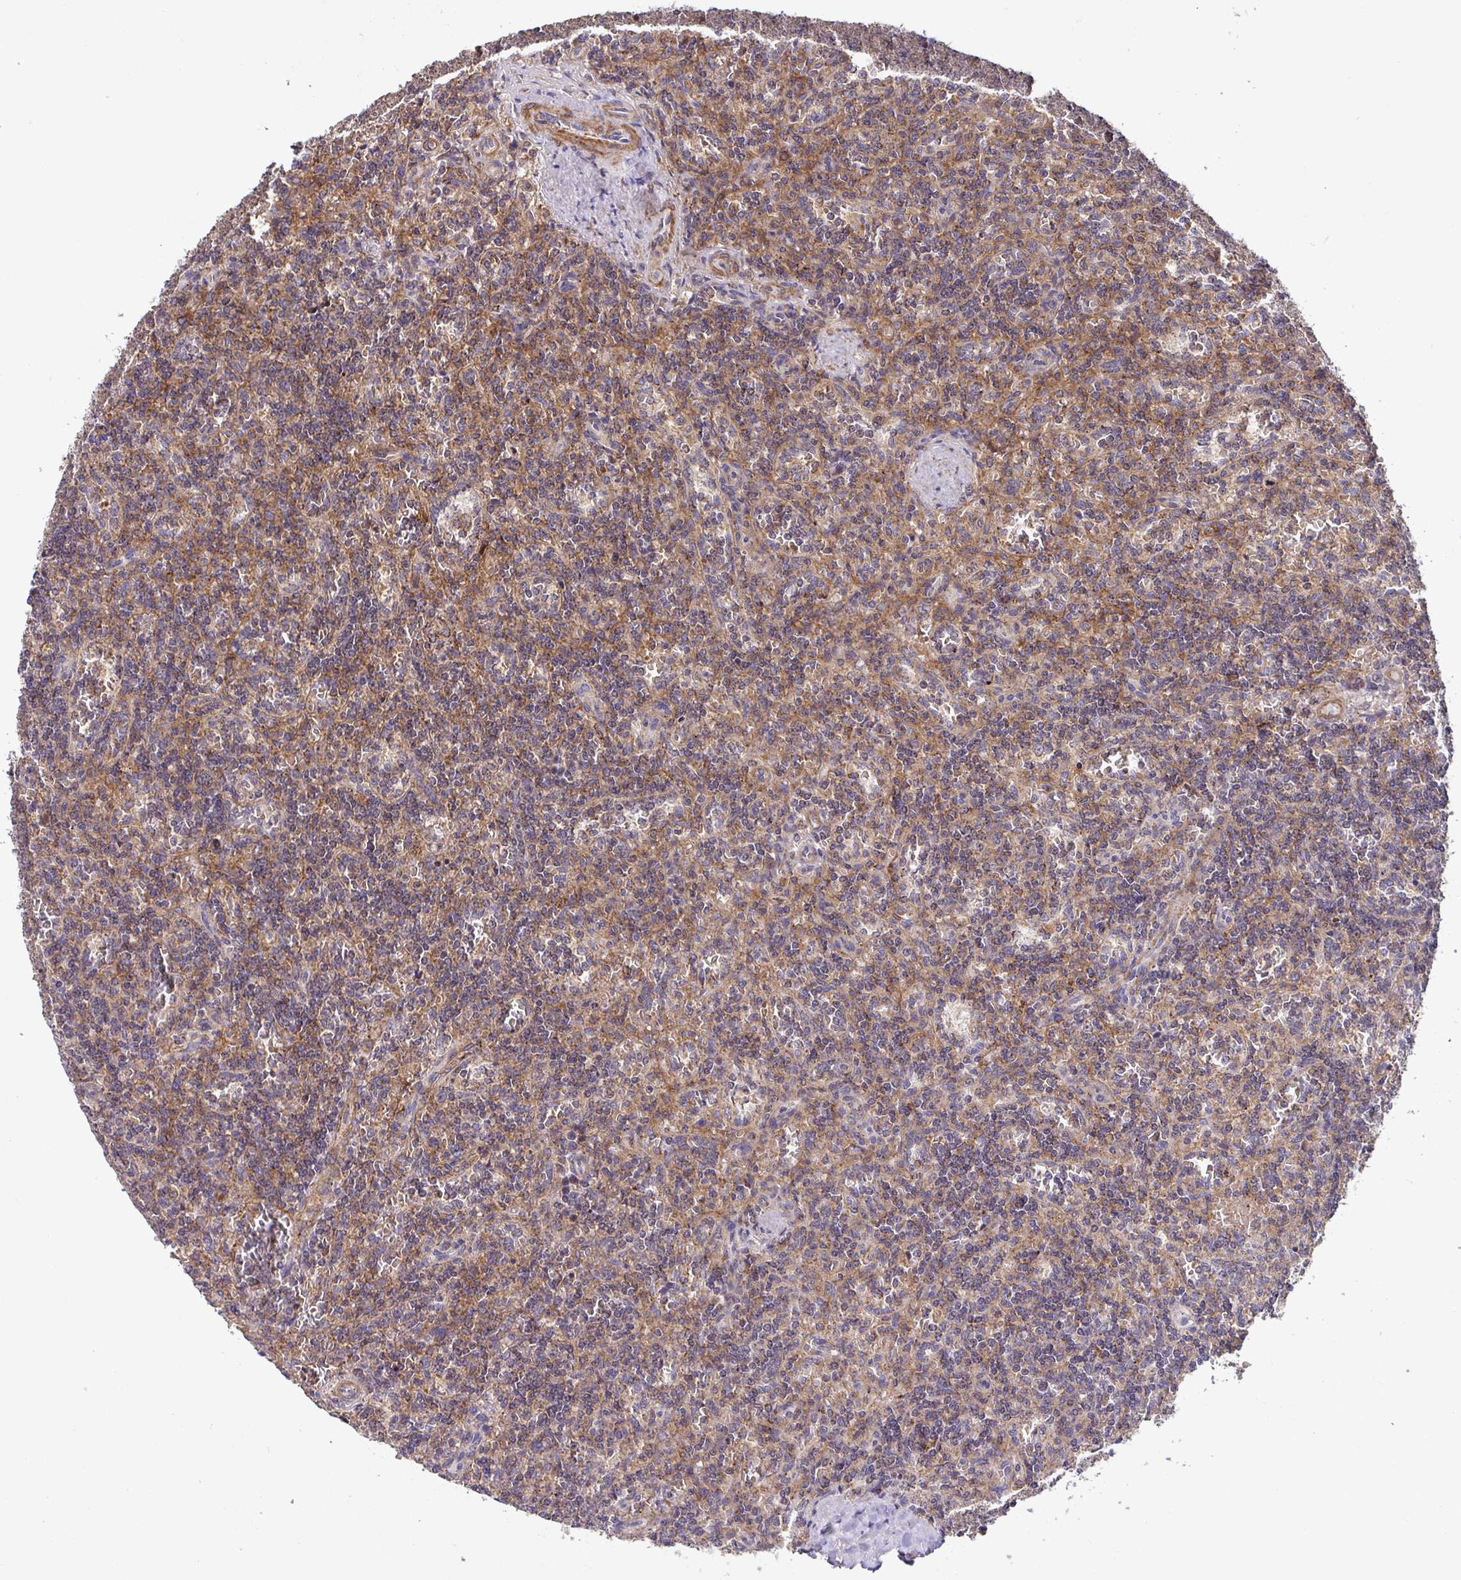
{"staining": {"intensity": "weak", "quantity": "25%-75%", "location": "cytoplasmic/membranous"}, "tissue": "lymphoma", "cell_type": "Tumor cells", "image_type": "cancer", "snomed": [{"axis": "morphology", "description": "Malignant lymphoma, non-Hodgkin's type, Low grade"}, {"axis": "topography", "description": "Spleen"}], "caption": "Immunohistochemistry image of neoplastic tissue: low-grade malignant lymphoma, non-Hodgkin's type stained using immunohistochemistry (IHC) shows low levels of weak protein expression localized specifically in the cytoplasmic/membranous of tumor cells, appearing as a cytoplasmic/membranous brown color.", "gene": "SPRY1", "patient": {"sex": "male", "age": 73}}